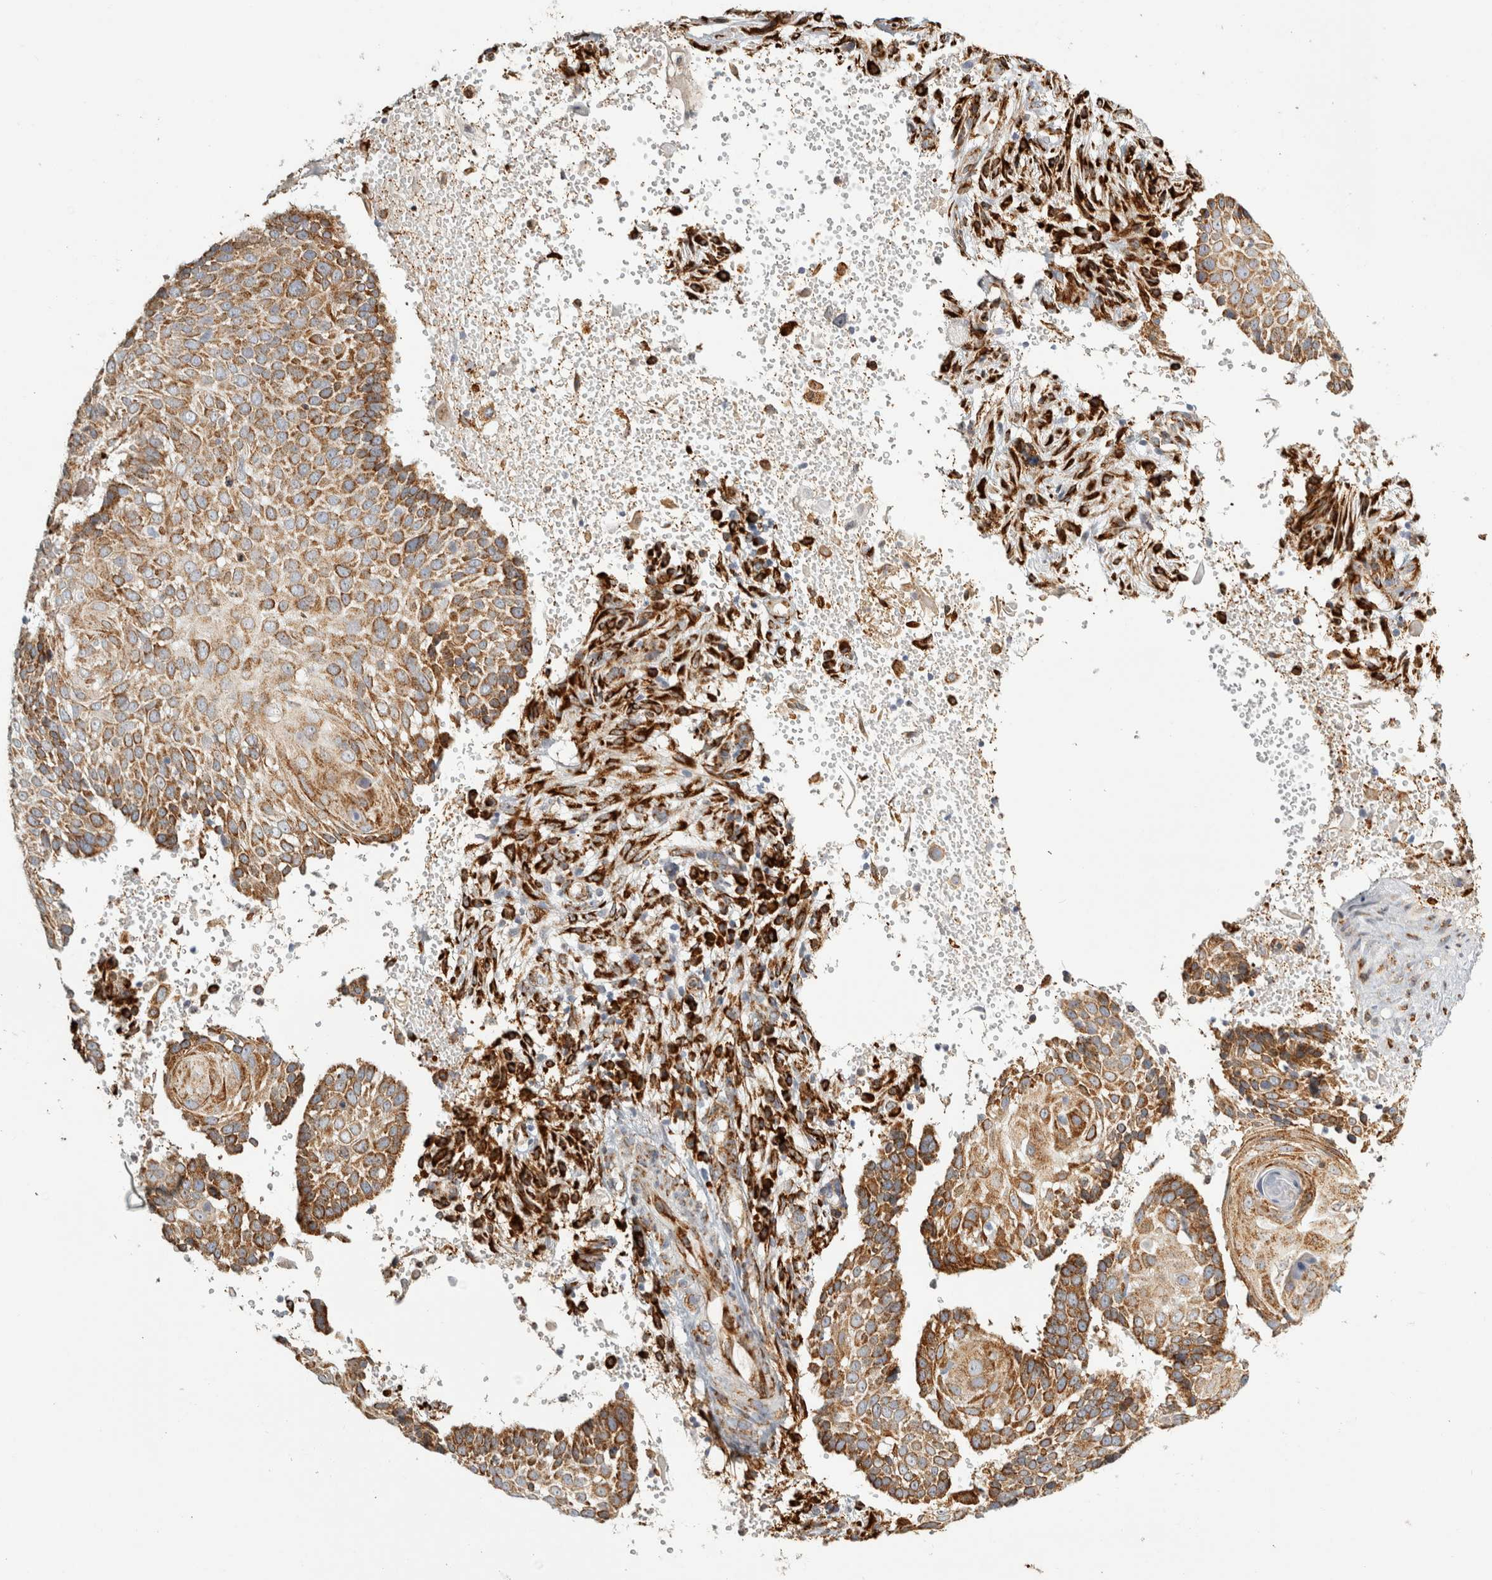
{"staining": {"intensity": "moderate", "quantity": ">75%", "location": "cytoplasmic/membranous"}, "tissue": "cervical cancer", "cell_type": "Tumor cells", "image_type": "cancer", "snomed": [{"axis": "morphology", "description": "Squamous cell carcinoma, NOS"}, {"axis": "topography", "description": "Cervix"}], "caption": "Immunohistochemical staining of squamous cell carcinoma (cervical) exhibits medium levels of moderate cytoplasmic/membranous protein positivity in about >75% of tumor cells. (DAB (3,3'-diaminobenzidine) = brown stain, brightfield microscopy at high magnification).", "gene": "OSTN", "patient": {"sex": "female", "age": 74}}